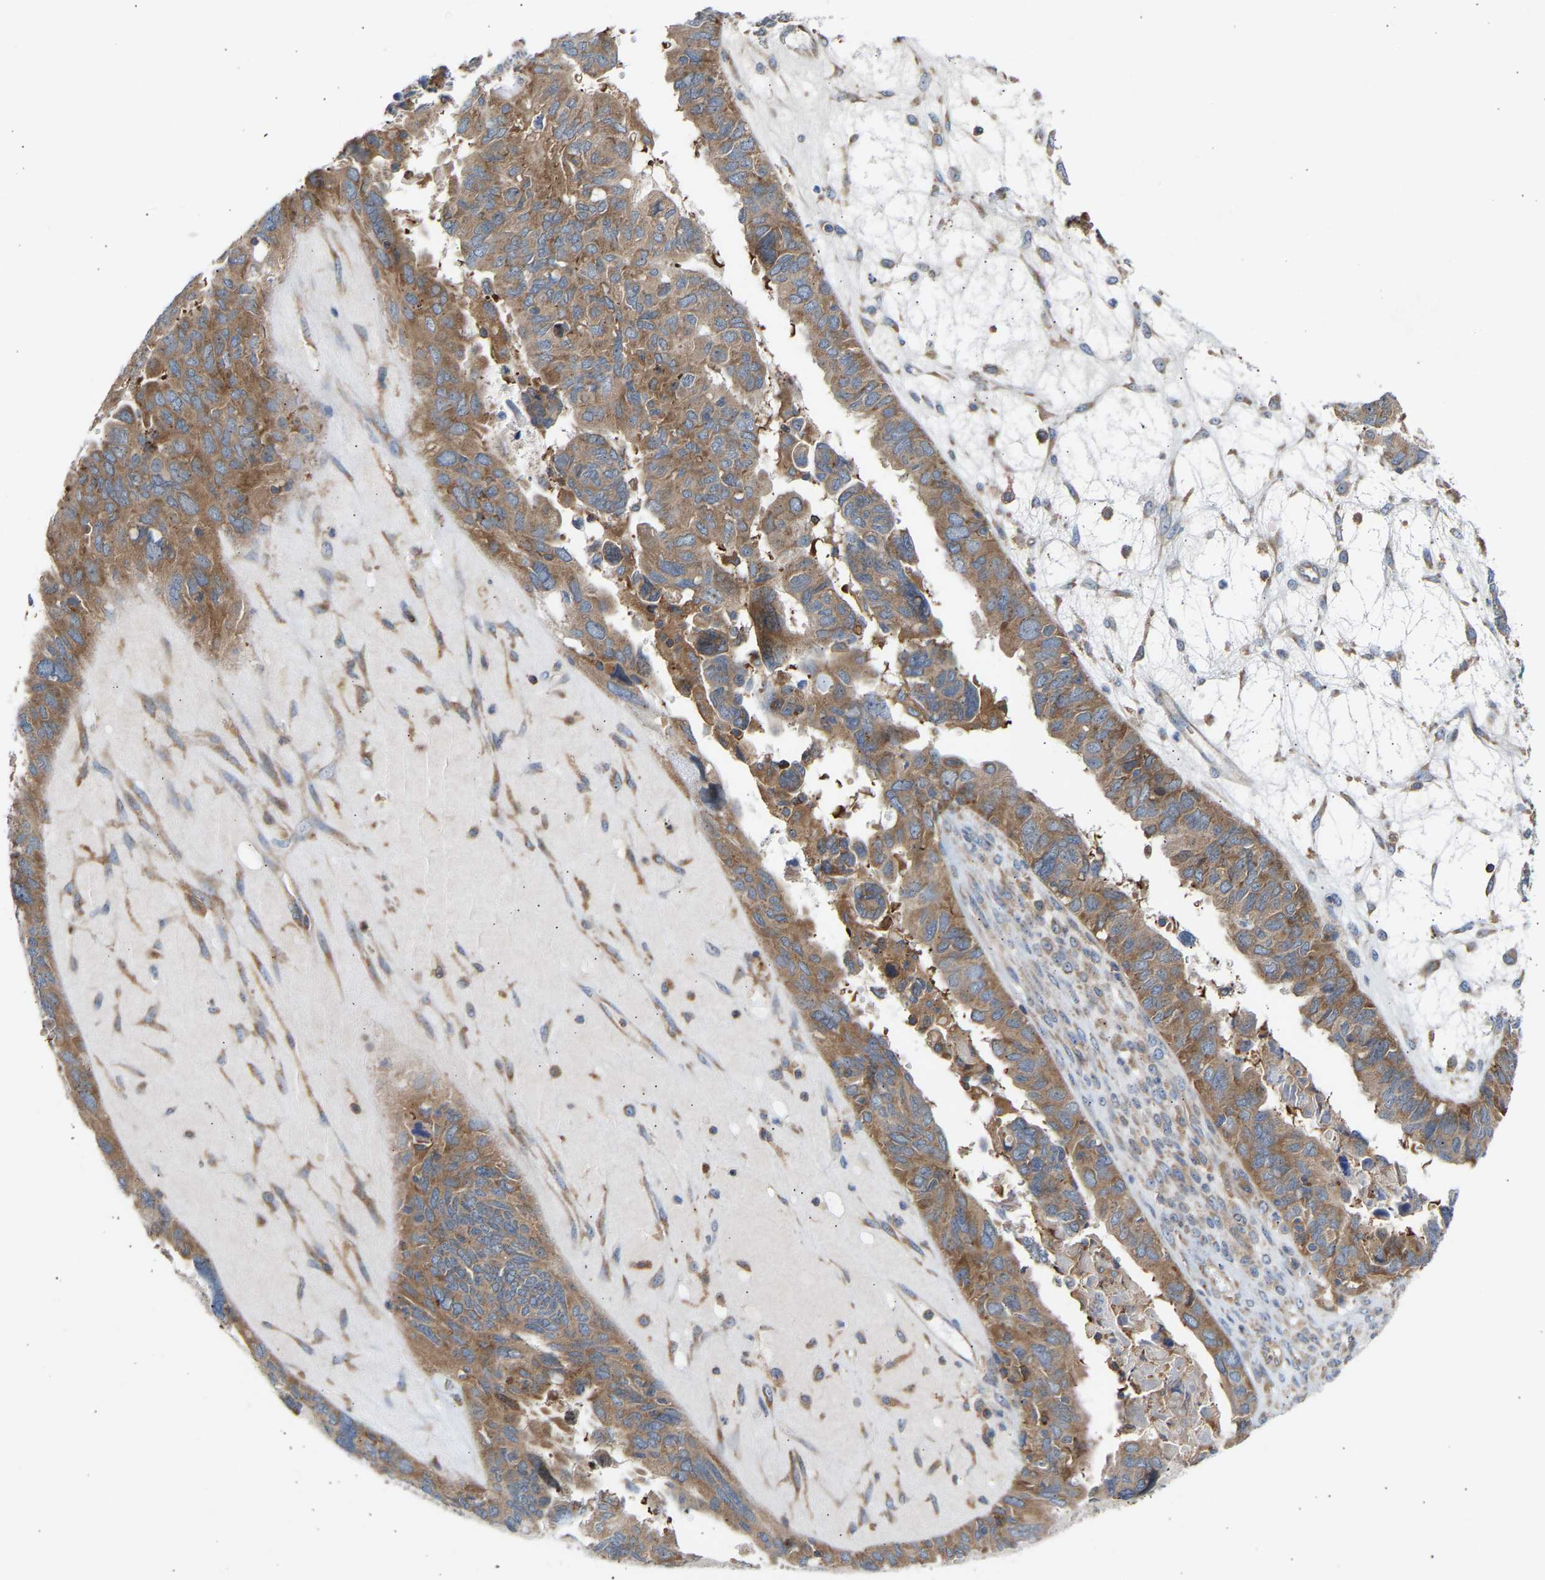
{"staining": {"intensity": "moderate", "quantity": ">75%", "location": "cytoplasmic/membranous"}, "tissue": "ovarian cancer", "cell_type": "Tumor cells", "image_type": "cancer", "snomed": [{"axis": "morphology", "description": "Cystadenocarcinoma, serous, NOS"}, {"axis": "topography", "description": "Ovary"}], "caption": "Immunohistochemical staining of human ovarian serous cystadenocarcinoma shows medium levels of moderate cytoplasmic/membranous protein staining in approximately >75% of tumor cells.", "gene": "GCN1", "patient": {"sex": "female", "age": 79}}